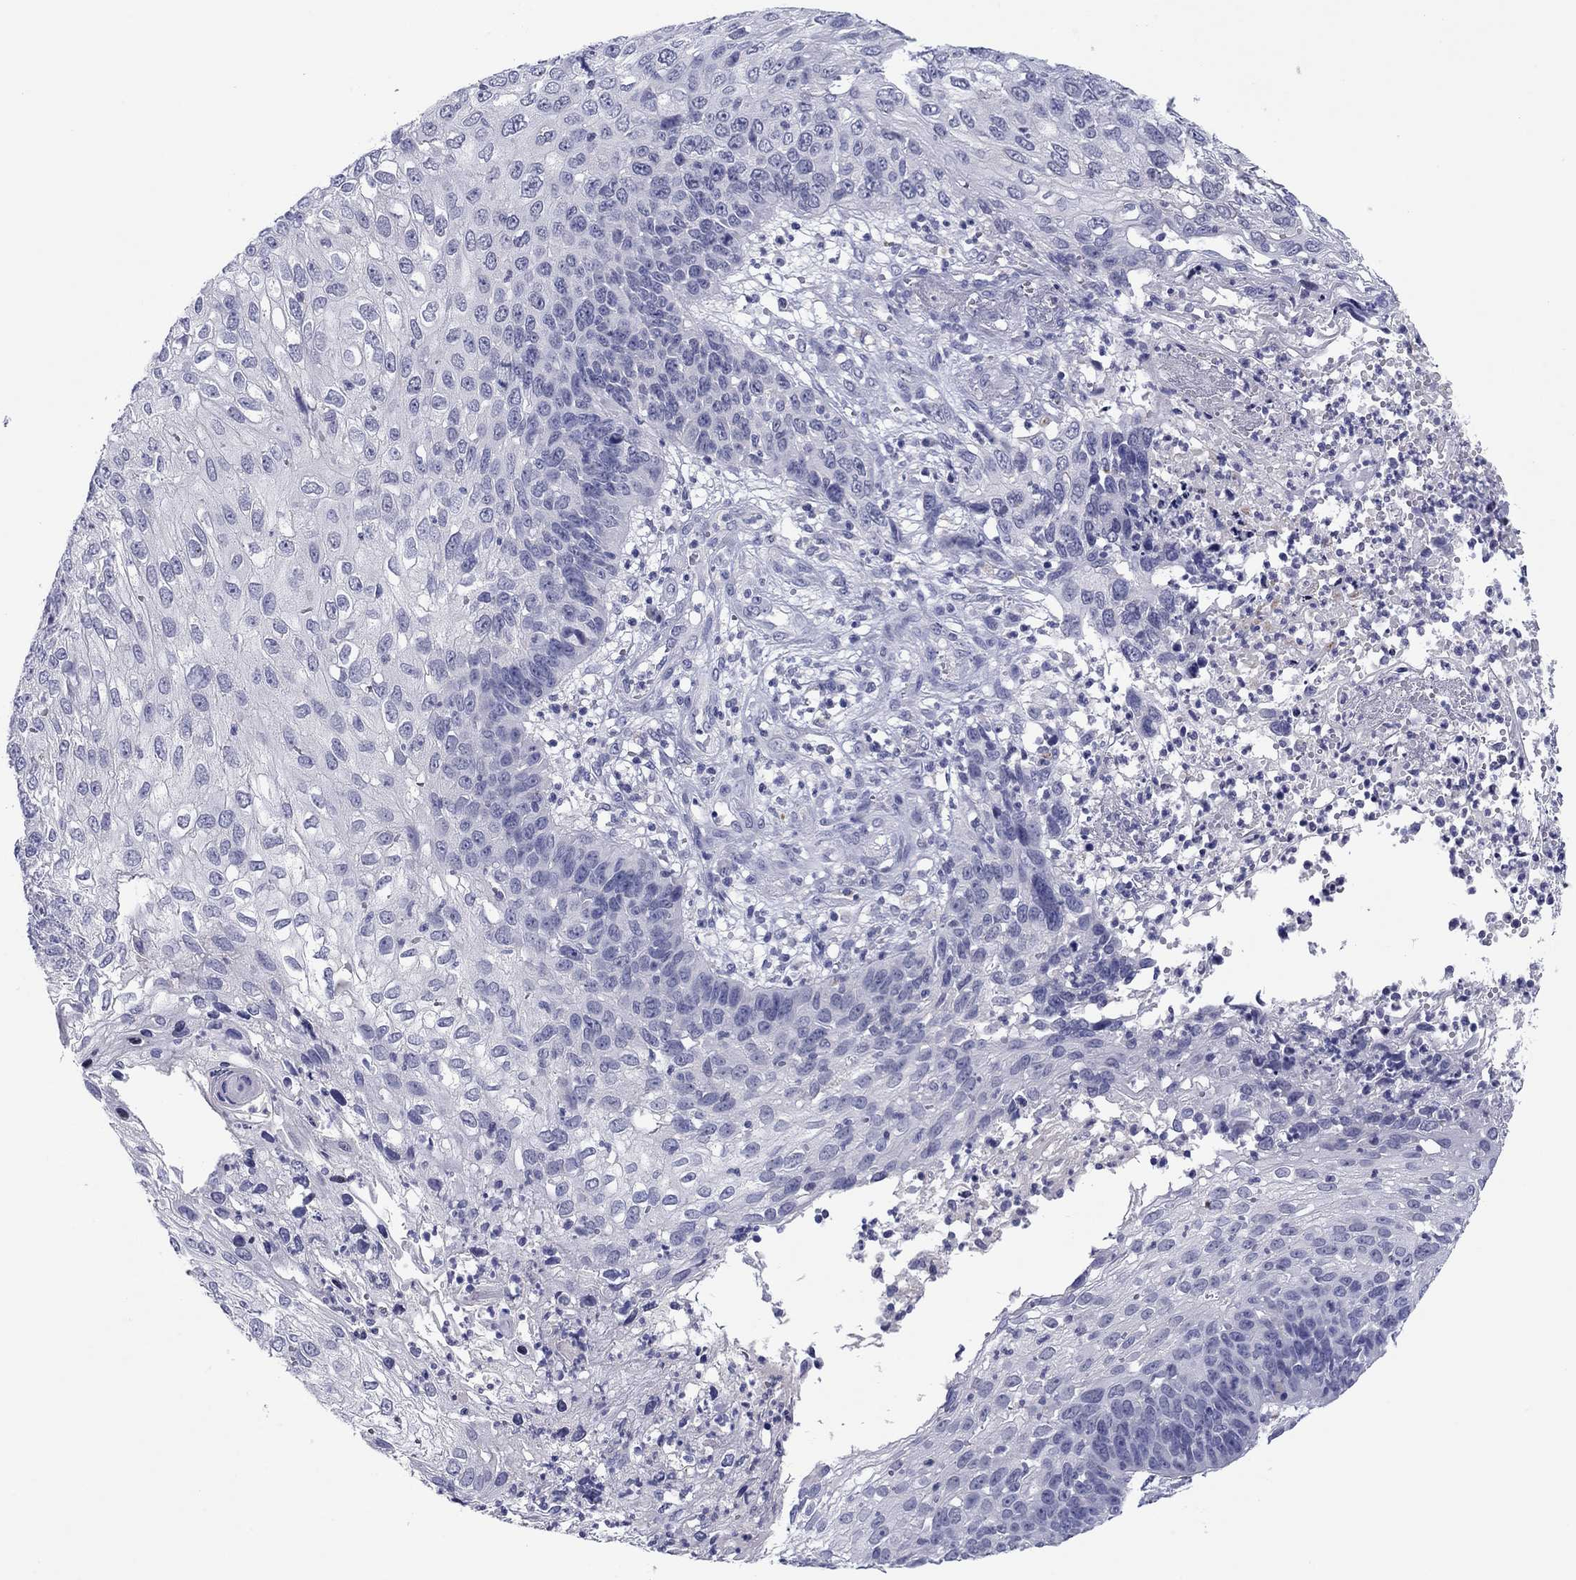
{"staining": {"intensity": "negative", "quantity": "none", "location": "none"}, "tissue": "skin cancer", "cell_type": "Tumor cells", "image_type": "cancer", "snomed": [{"axis": "morphology", "description": "Squamous cell carcinoma, NOS"}, {"axis": "topography", "description": "Skin"}], "caption": "Immunohistochemistry of human skin cancer (squamous cell carcinoma) displays no expression in tumor cells.", "gene": "TCFL5", "patient": {"sex": "male", "age": 92}}